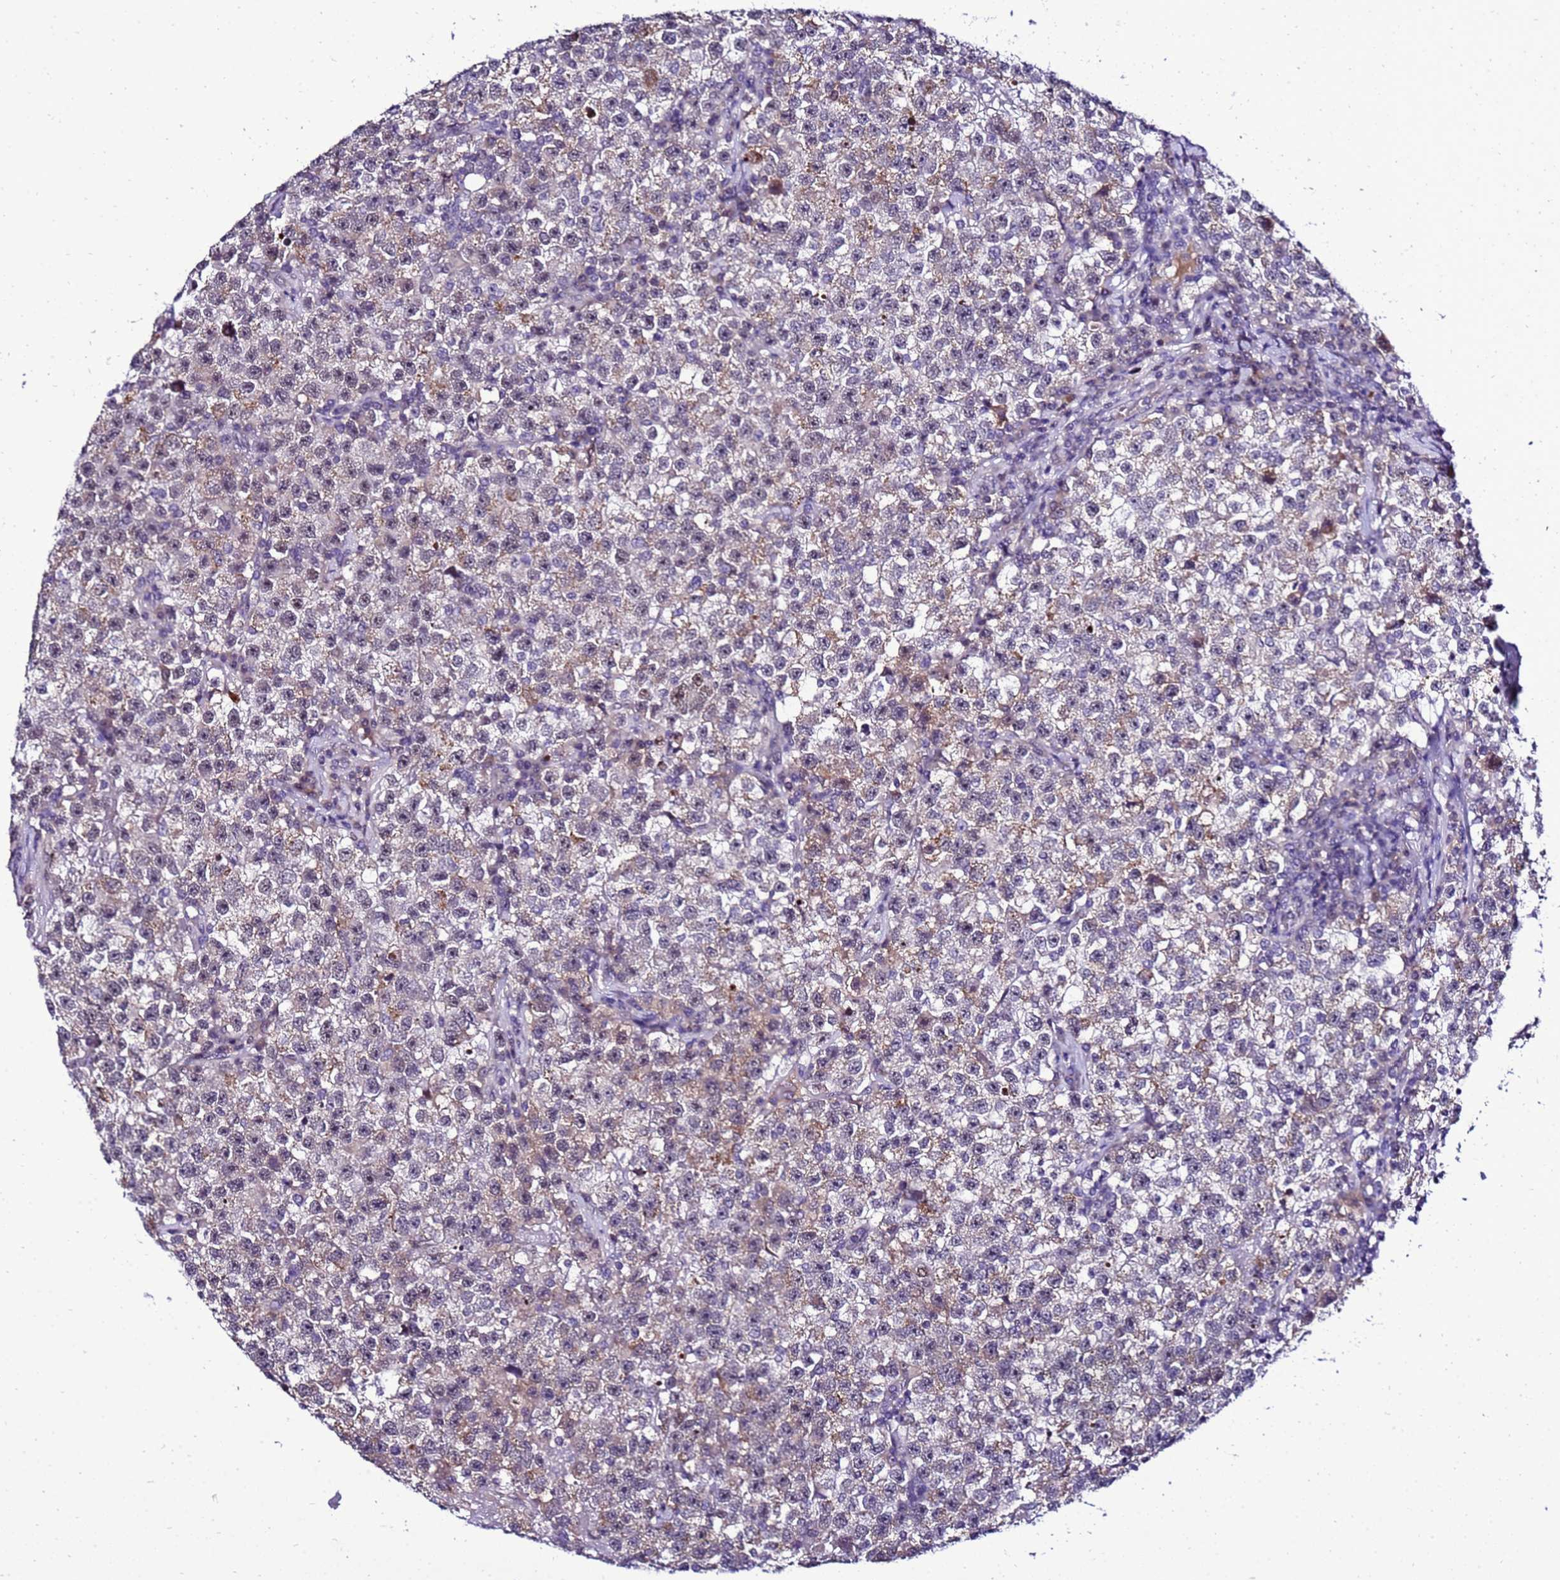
{"staining": {"intensity": "negative", "quantity": "none", "location": "none"}, "tissue": "testis cancer", "cell_type": "Tumor cells", "image_type": "cancer", "snomed": [{"axis": "morphology", "description": "Seminoma, NOS"}, {"axis": "topography", "description": "Testis"}], "caption": "Image shows no protein staining in tumor cells of testis seminoma tissue.", "gene": "C19orf47", "patient": {"sex": "male", "age": 22}}